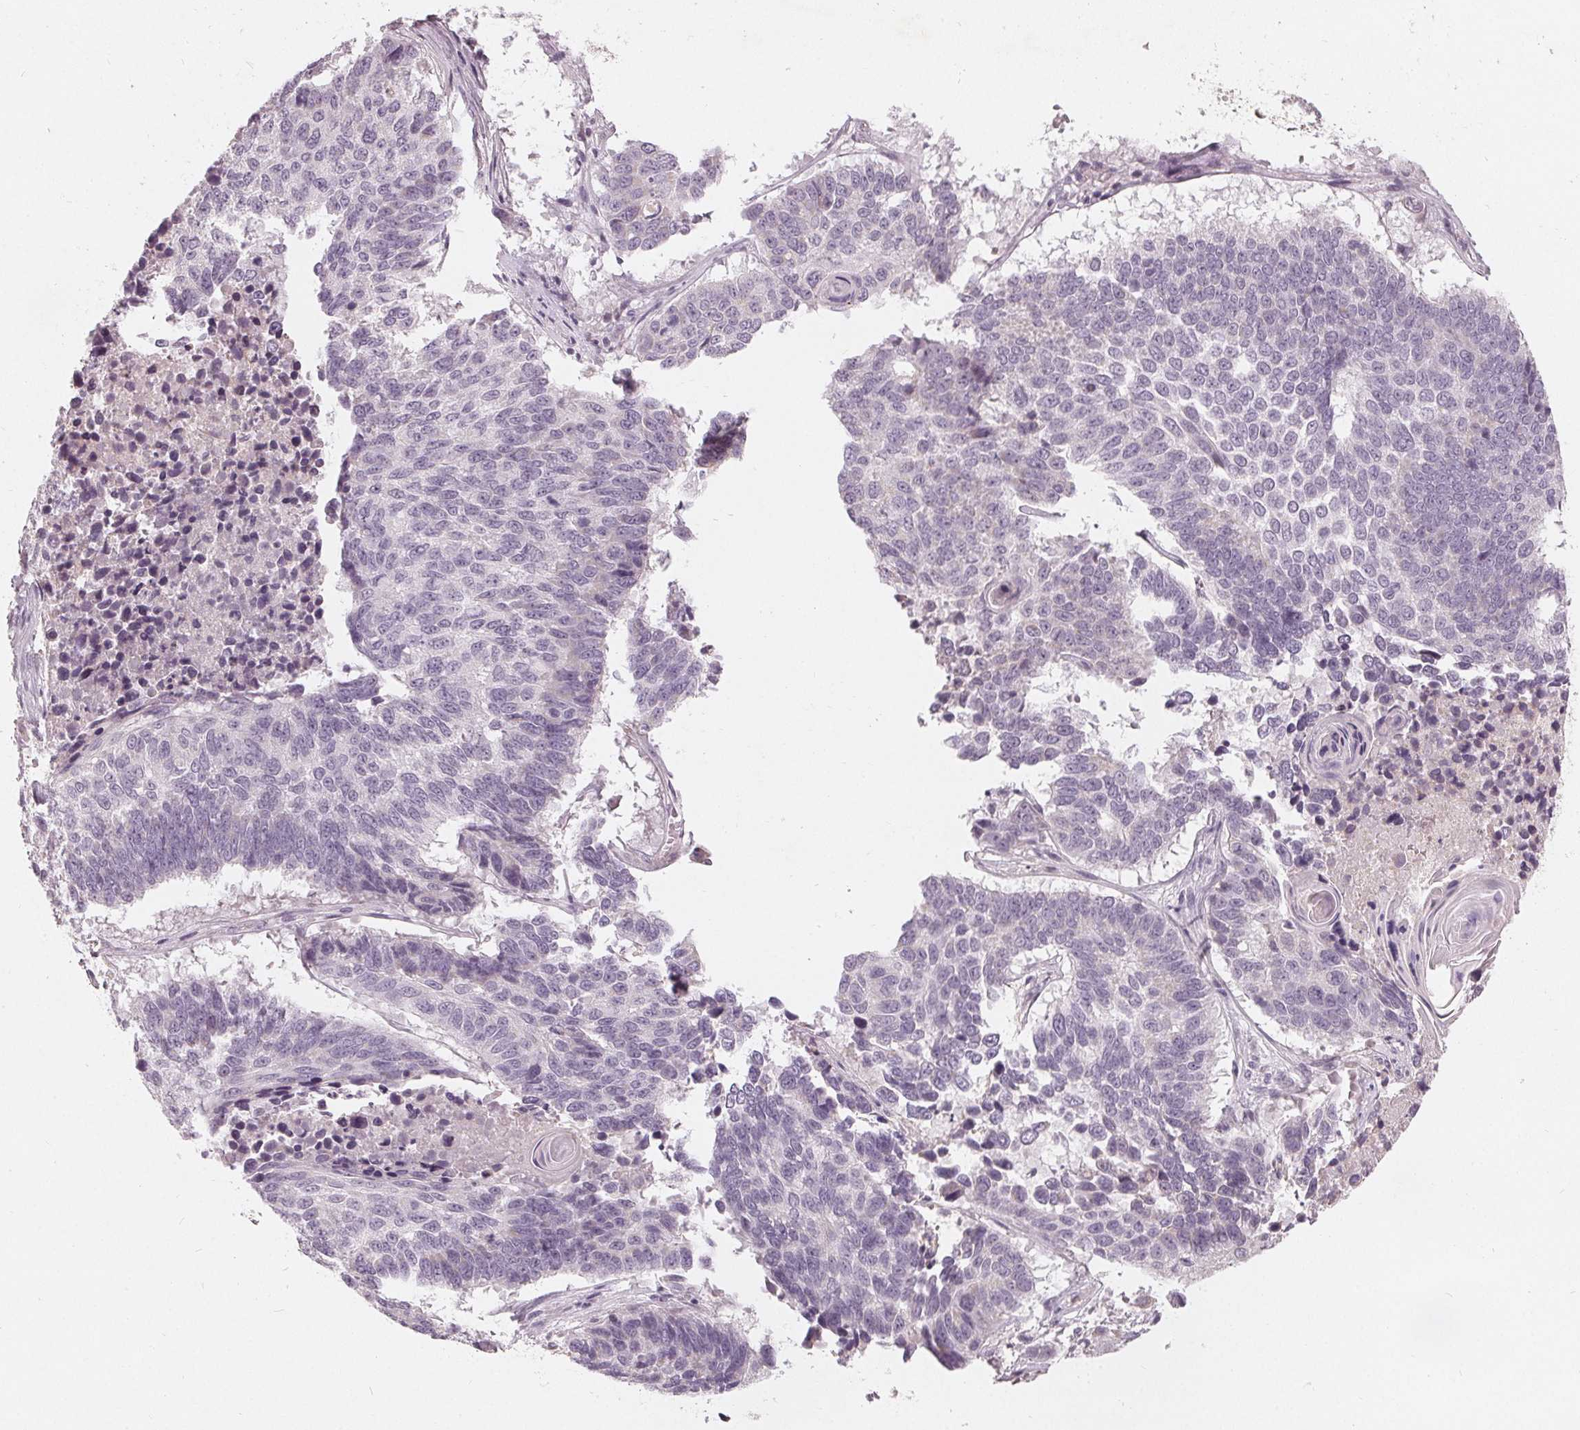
{"staining": {"intensity": "negative", "quantity": "none", "location": "none"}, "tissue": "lung cancer", "cell_type": "Tumor cells", "image_type": "cancer", "snomed": [{"axis": "morphology", "description": "Squamous cell carcinoma, NOS"}, {"axis": "topography", "description": "Lung"}], "caption": "This is a histopathology image of IHC staining of lung cancer, which shows no expression in tumor cells.", "gene": "TRIM60", "patient": {"sex": "male", "age": 73}}